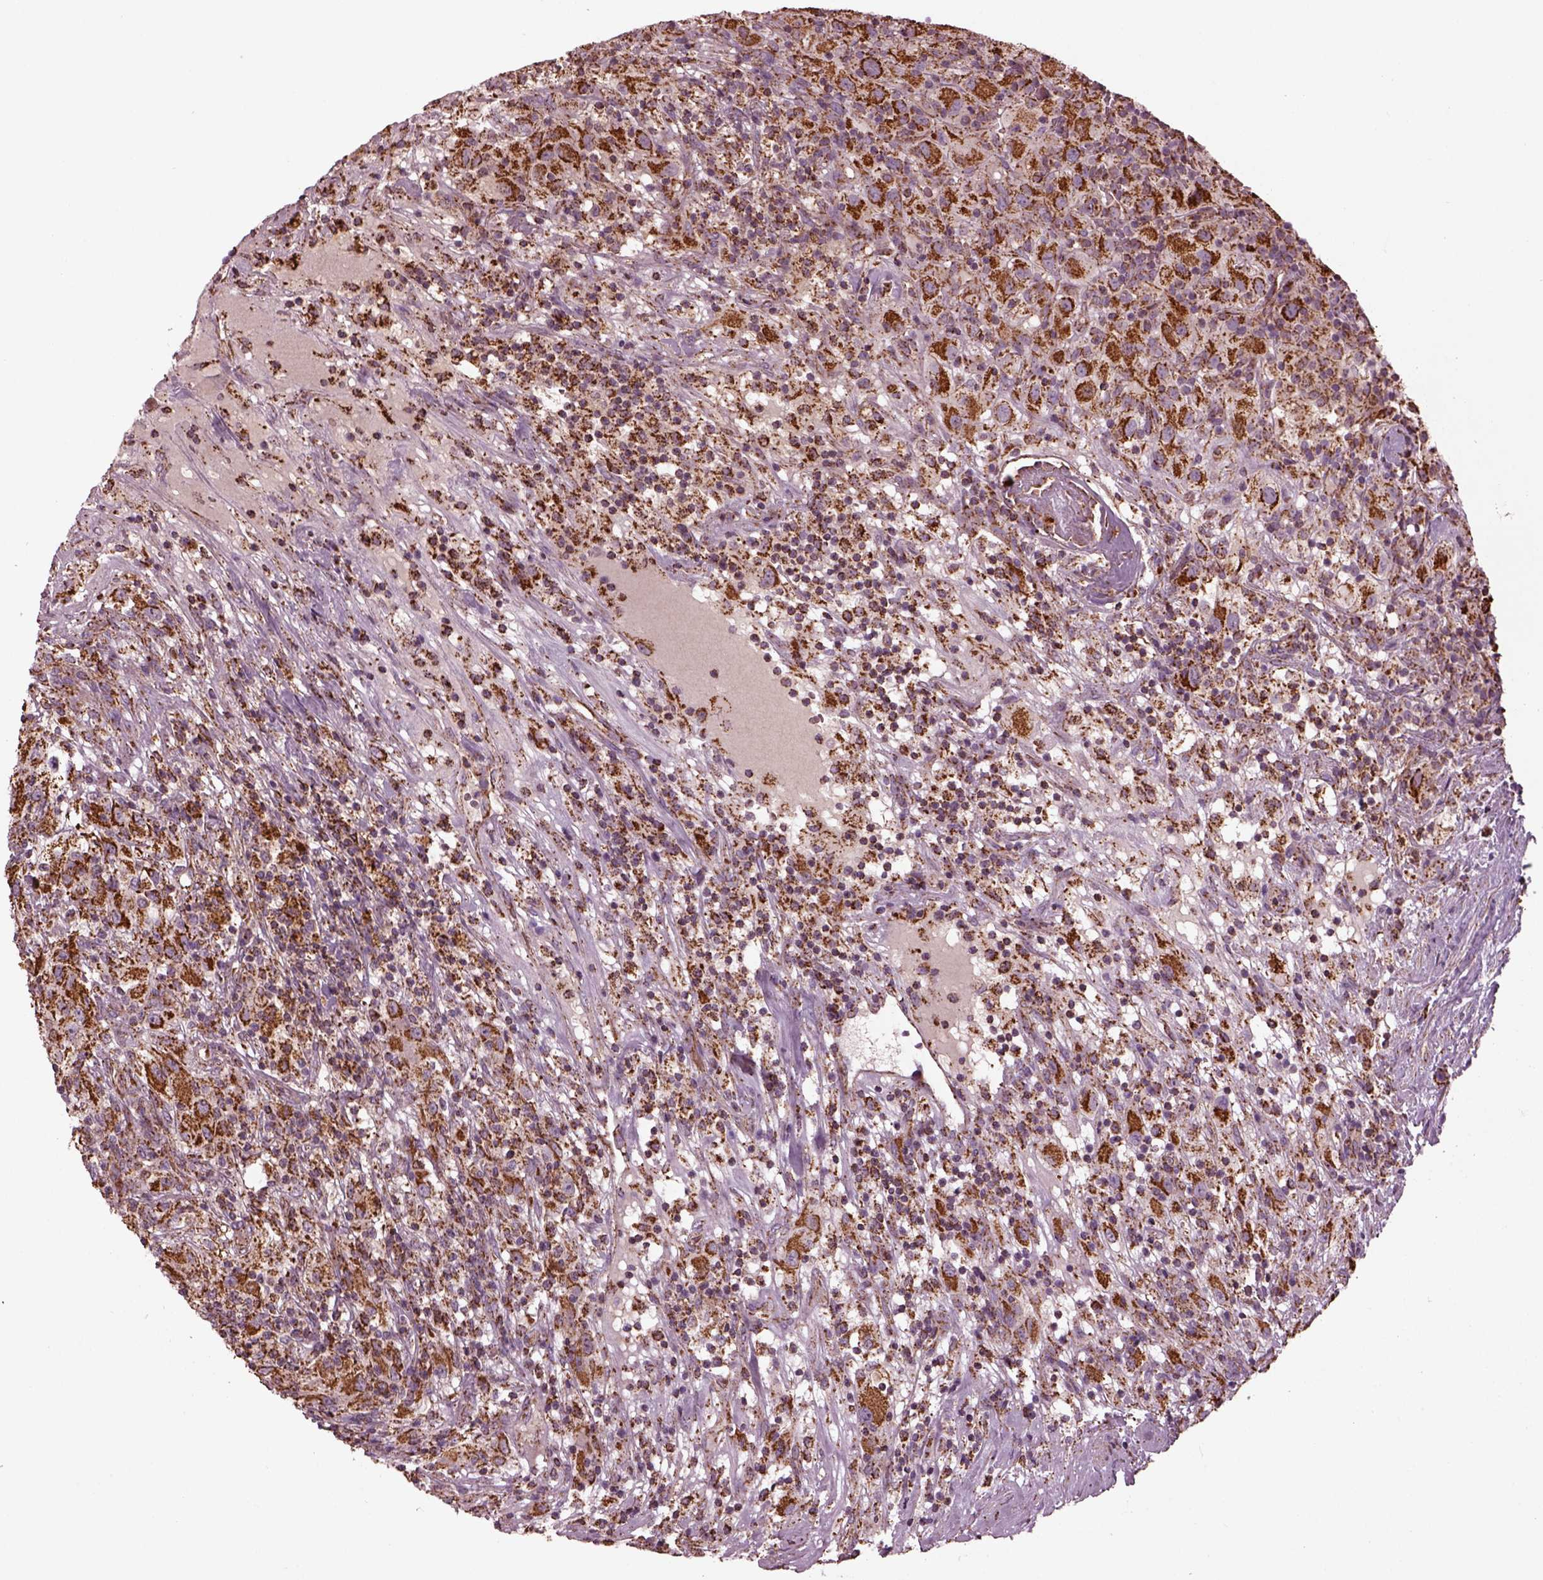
{"staining": {"intensity": "strong", "quantity": "25%-75%", "location": "cytoplasmic/membranous"}, "tissue": "renal cancer", "cell_type": "Tumor cells", "image_type": "cancer", "snomed": [{"axis": "morphology", "description": "Adenocarcinoma, NOS"}, {"axis": "topography", "description": "Kidney"}], "caption": "A photomicrograph showing strong cytoplasmic/membranous positivity in about 25%-75% of tumor cells in renal cancer (adenocarcinoma), as visualized by brown immunohistochemical staining.", "gene": "TMEM254", "patient": {"sex": "female", "age": 67}}